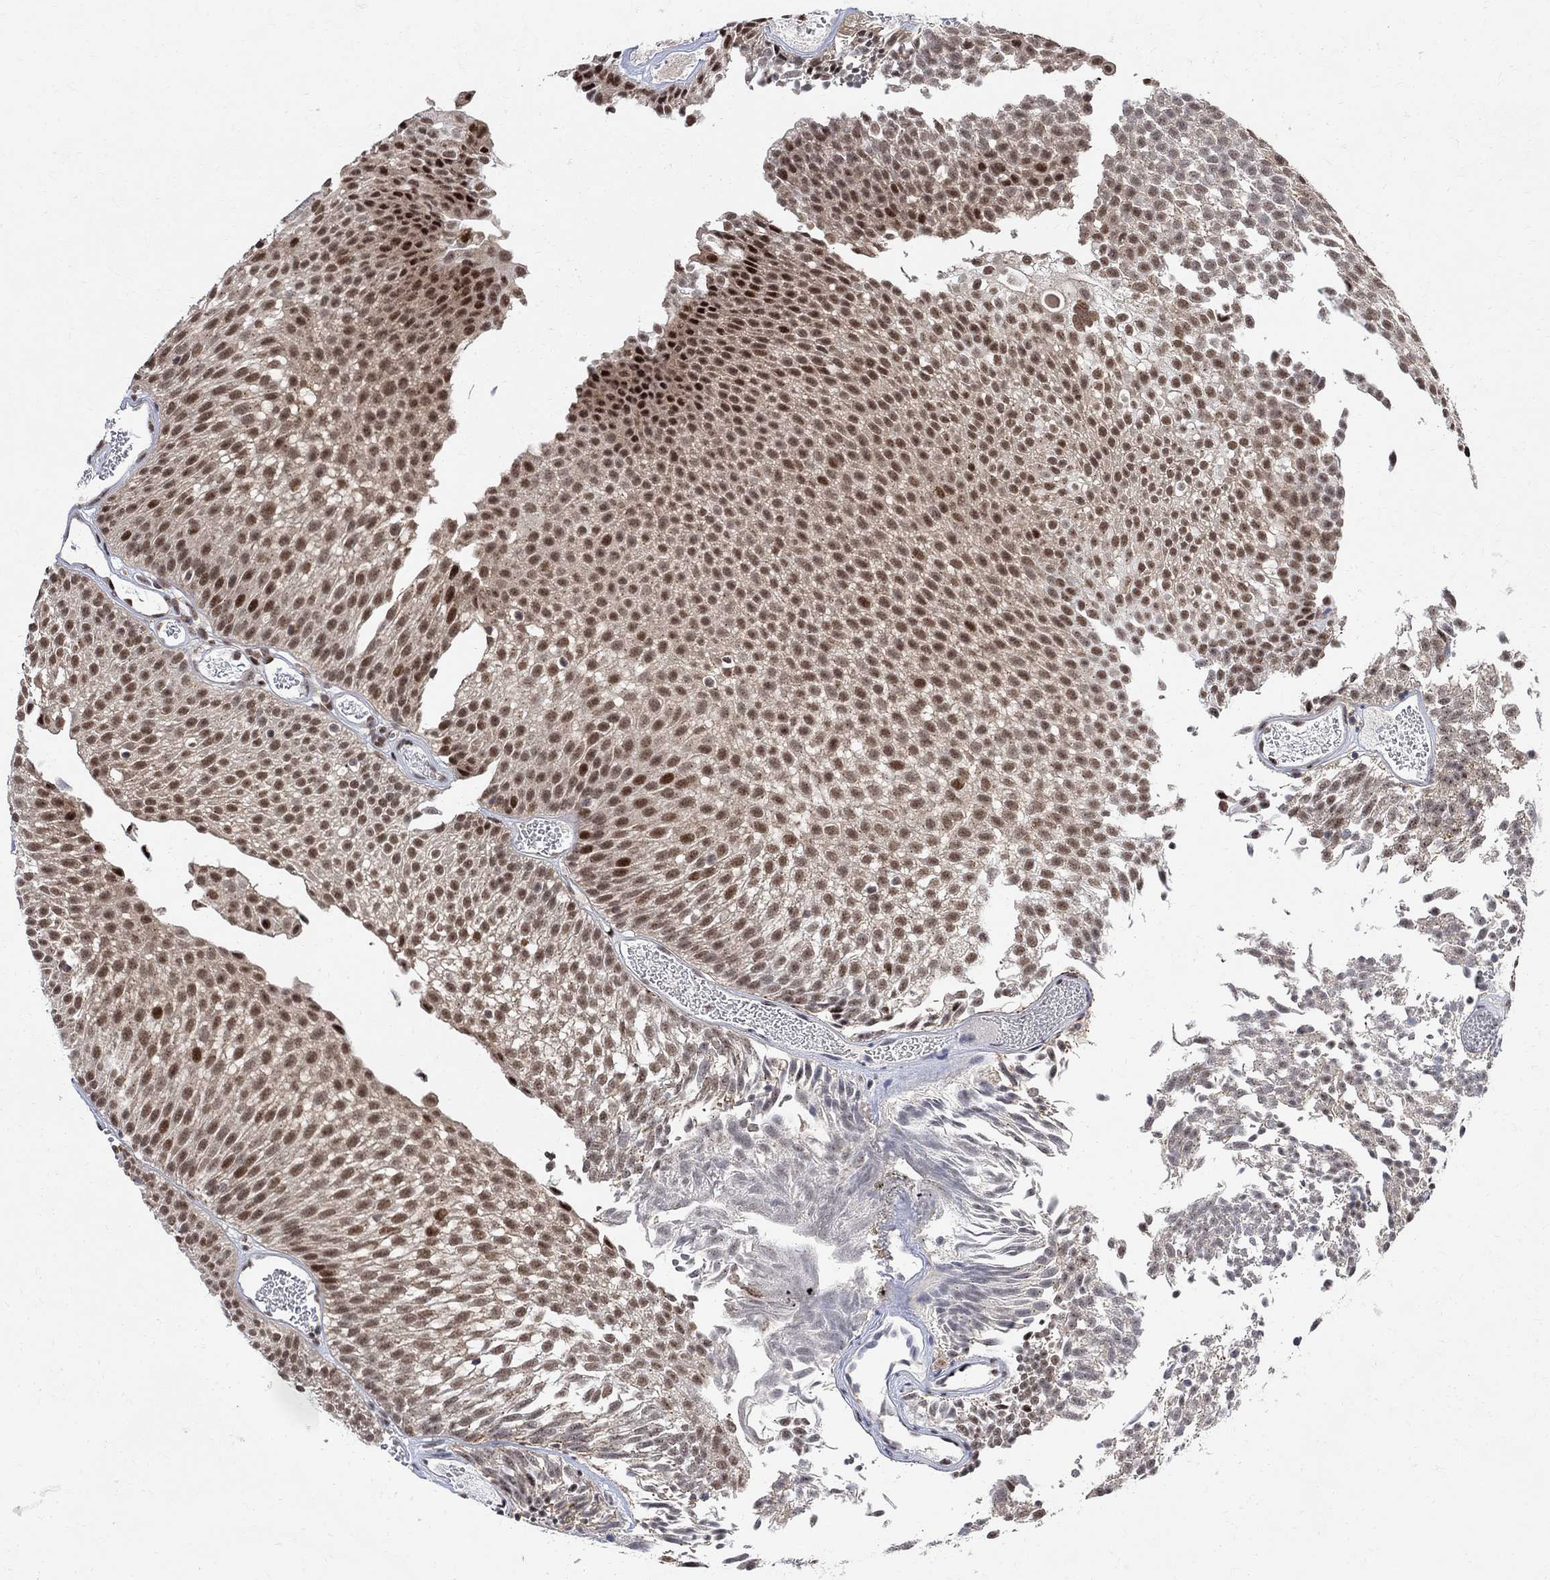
{"staining": {"intensity": "moderate", "quantity": ">75%", "location": "nuclear"}, "tissue": "urothelial cancer", "cell_type": "Tumor cells", "image_type": "cancer", "snomed": [{"axis": "morphology", "description": "Urothelial carcinoma, Low grade"}, {"axis": "topography", "description": "Urinary bladder"}], "caption": "A medium amount of moderate nuclear positivity is identified in about >75% of tumor cells in urothelial cancer tissue.", "gene": "E4F1", "patient": {"sex": "male", "age": 52}}